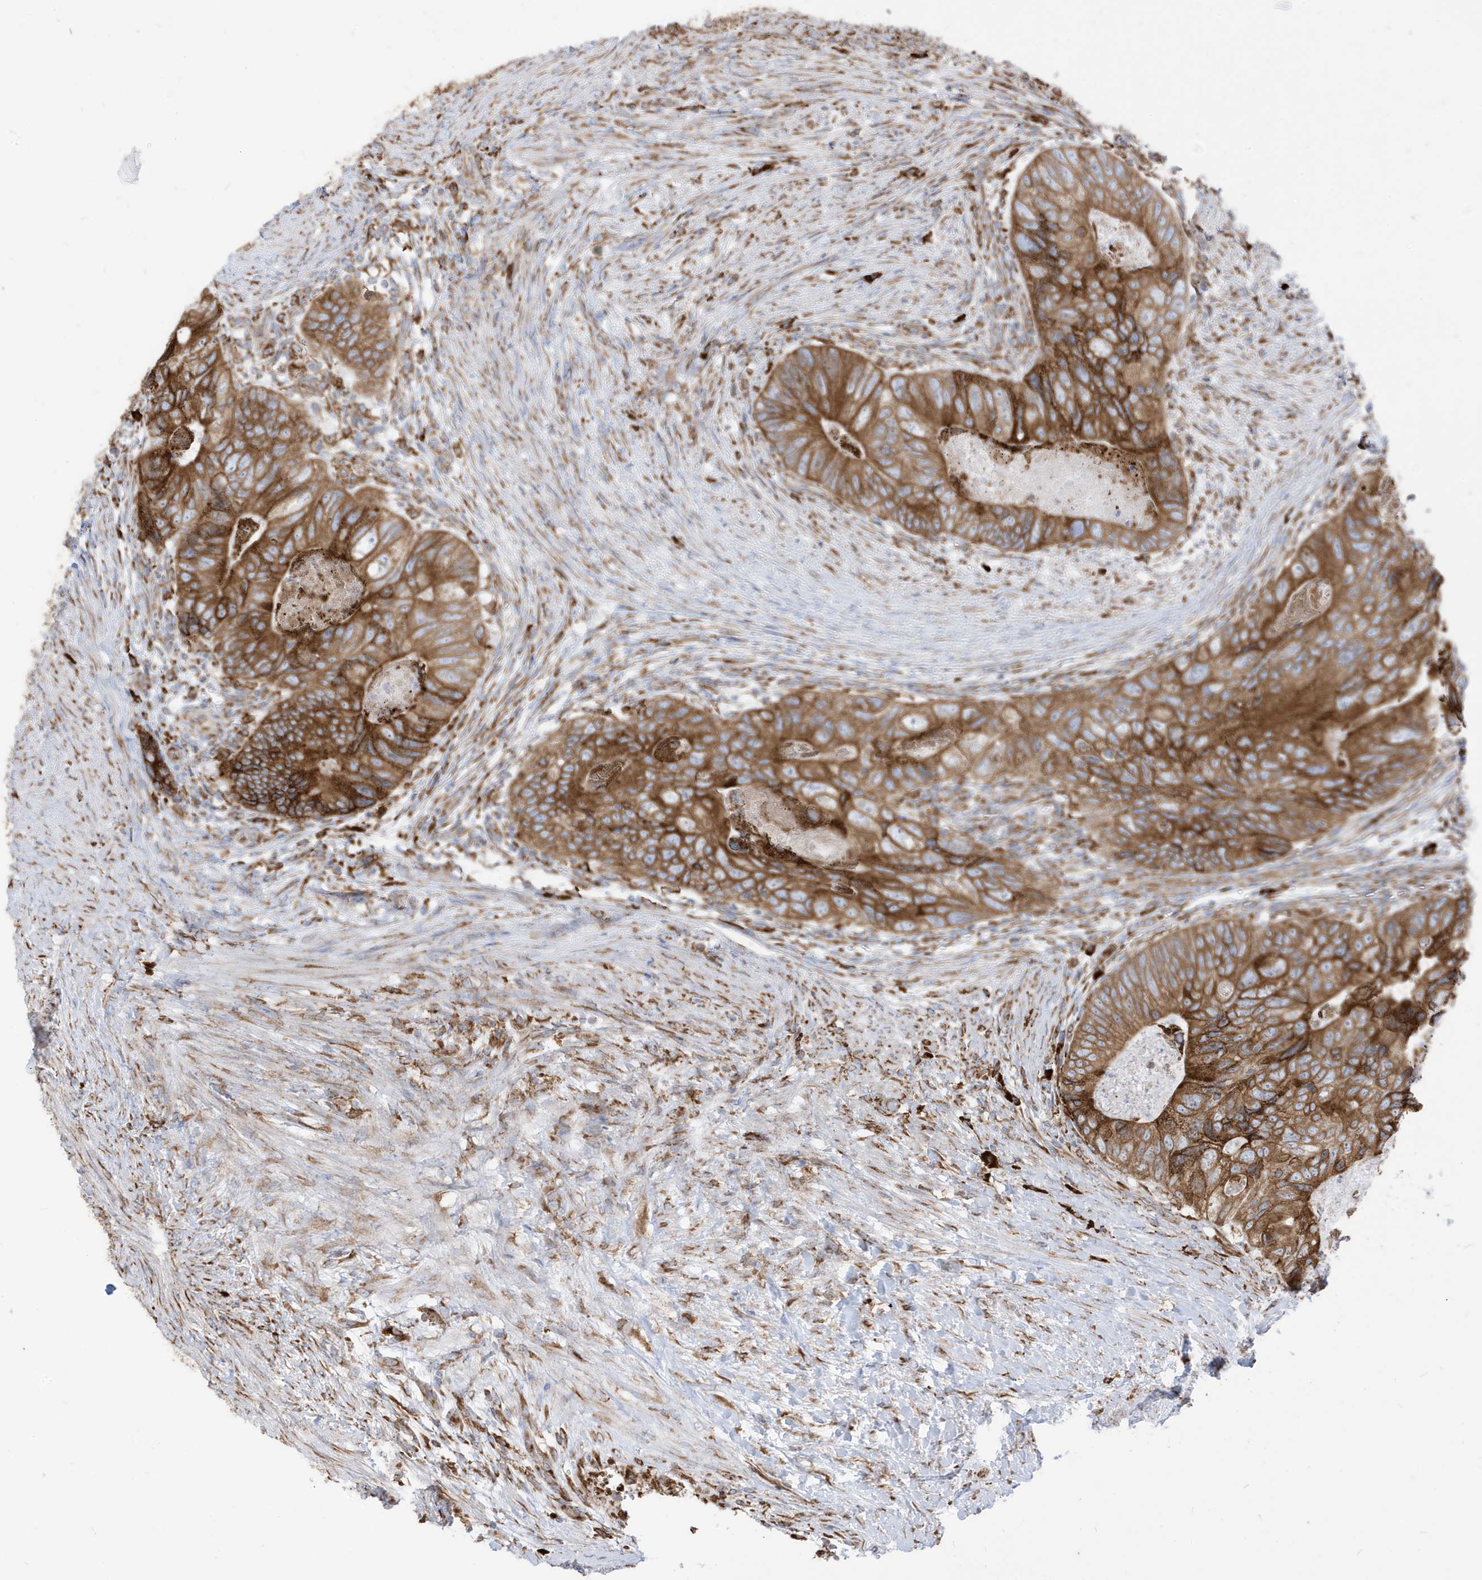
{"staining": {"intensity": "strong", "quantity": ">75%", "location": "cytoplasmic/membranous"}, "tissue": "colorectal cancer", "cell_type": "Tumor cells", "image_type": "cancer", "snomed": [{"axis": "morphology", "description": "Adenocarcinoma, NOS"}, {"axis": "topography", "description": "Rectum"}], "caption": "Adenocarcinoma (colorectal) stained with DAB IHC displays high levels of strong cytoplasmic/membranous staining in about >75% of tumor cells.", "gene": "PDIA6", "patient": {"sex": "male", "age": 63}}